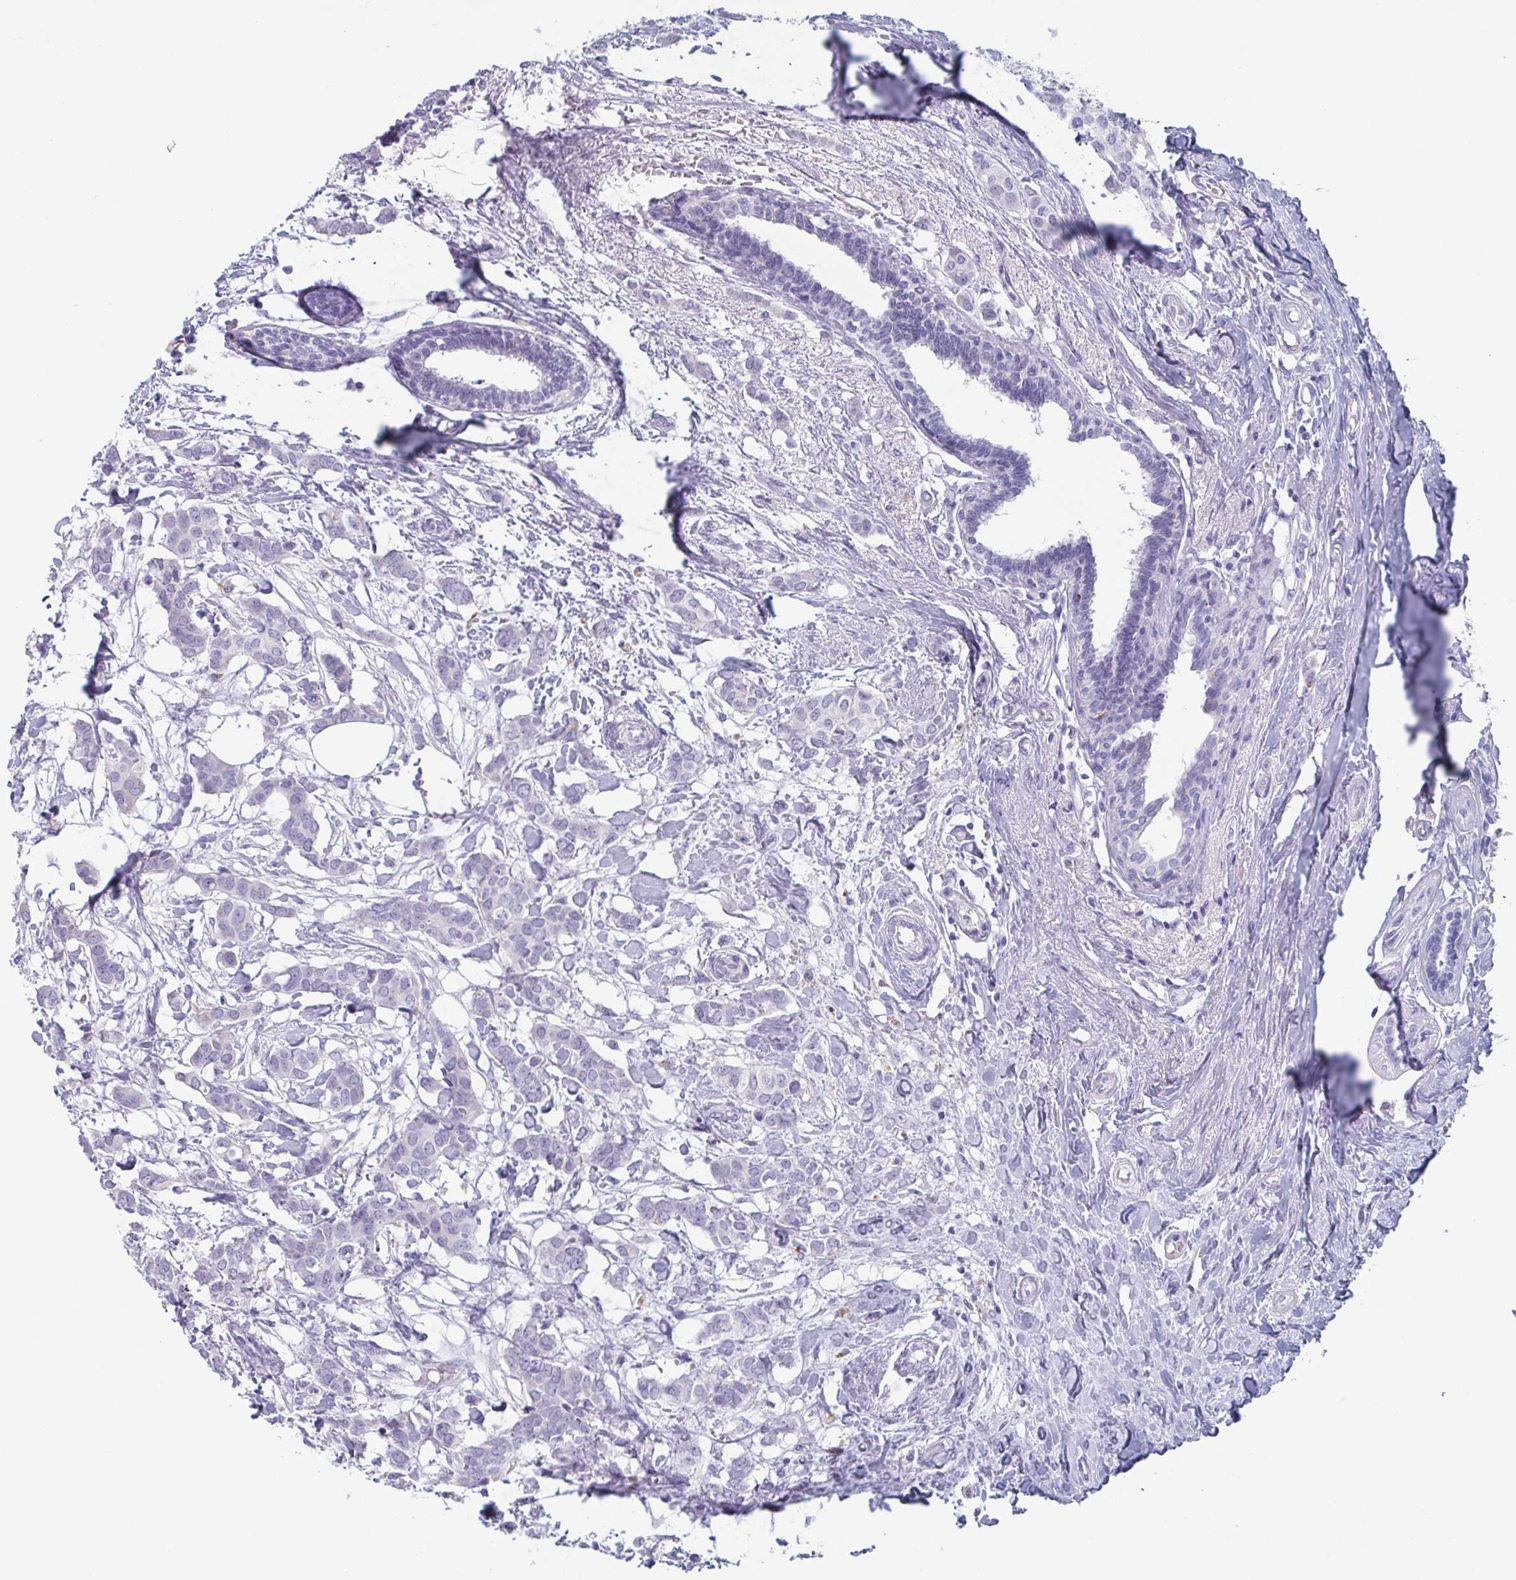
{"staining": {"intensity": "negative", "quantity": "none", "location": "none"}, "tissue": "breast cancer", "cell_type": "Tumor cells", "image_type": "cancer", "snomed": [{"axis": "morphology", "description": "Duct carcinoma"}, {"axis": "topography", "description": "Breast"}], "caption": "An image of breast cancer stained for a protein exhibits no brown staining in tumor cells.", "gene": "LYRM2", "patient": {"sex": "female", "age": 62}}